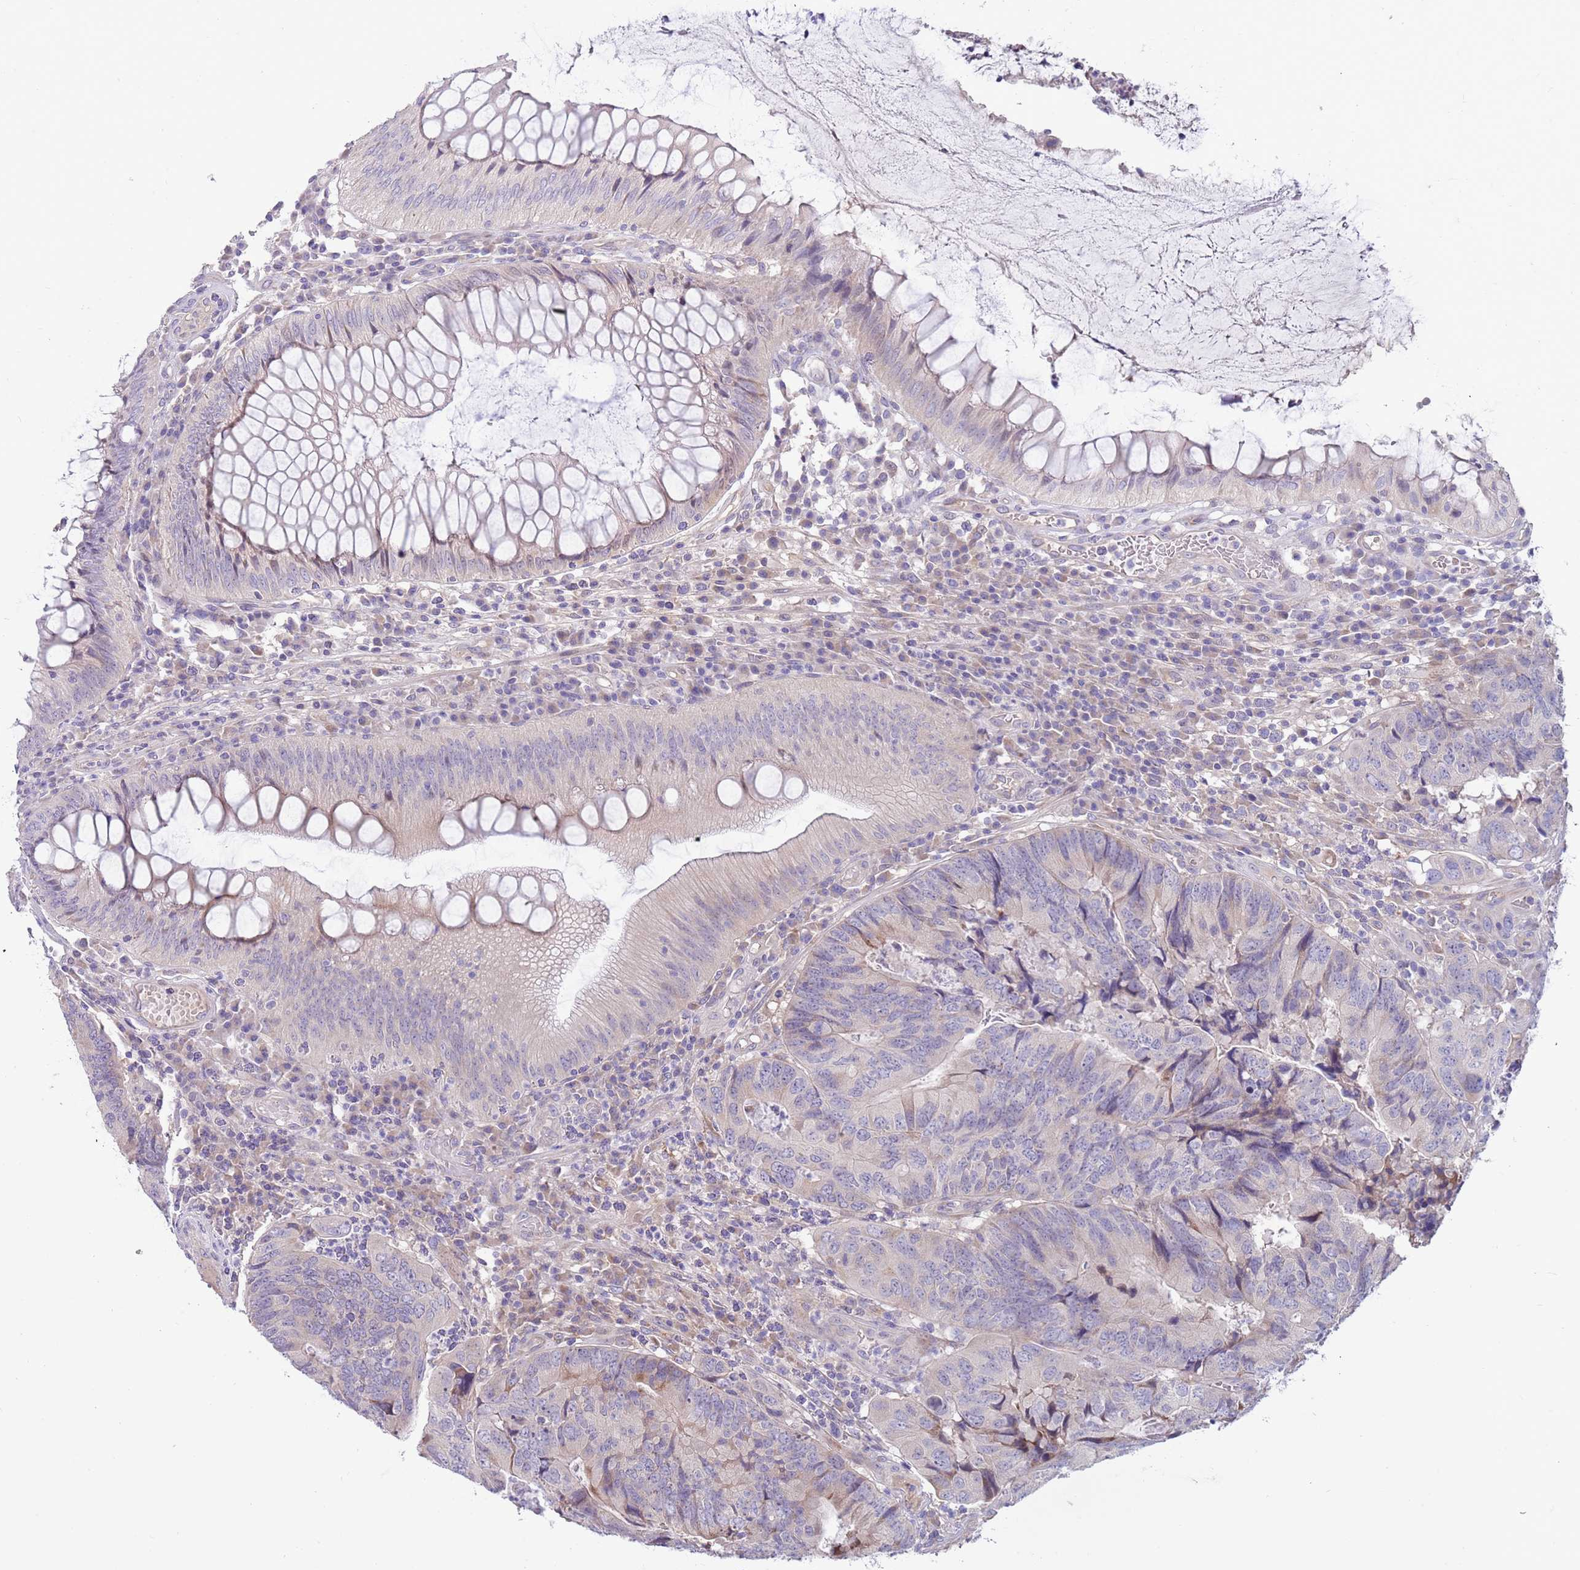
{"staining": {"intensity": "negative", "quantity": "none", "location": "none"}, "tissue": "colorectal cancer", "cell_type": "Tumor cells", "image_type": "cancer", "snomed": [{"axis": "morphology", "description": "Adenocarcinoma, NOS"}, {"axis": "topography", "description": "Colon"}], "caption": "DAB immunohistochemical staining of human colorectal cancer reveals no significant expression in tumor cells.", "gene": "CABYR", "patient": {"sex": "female", "age": 67}}